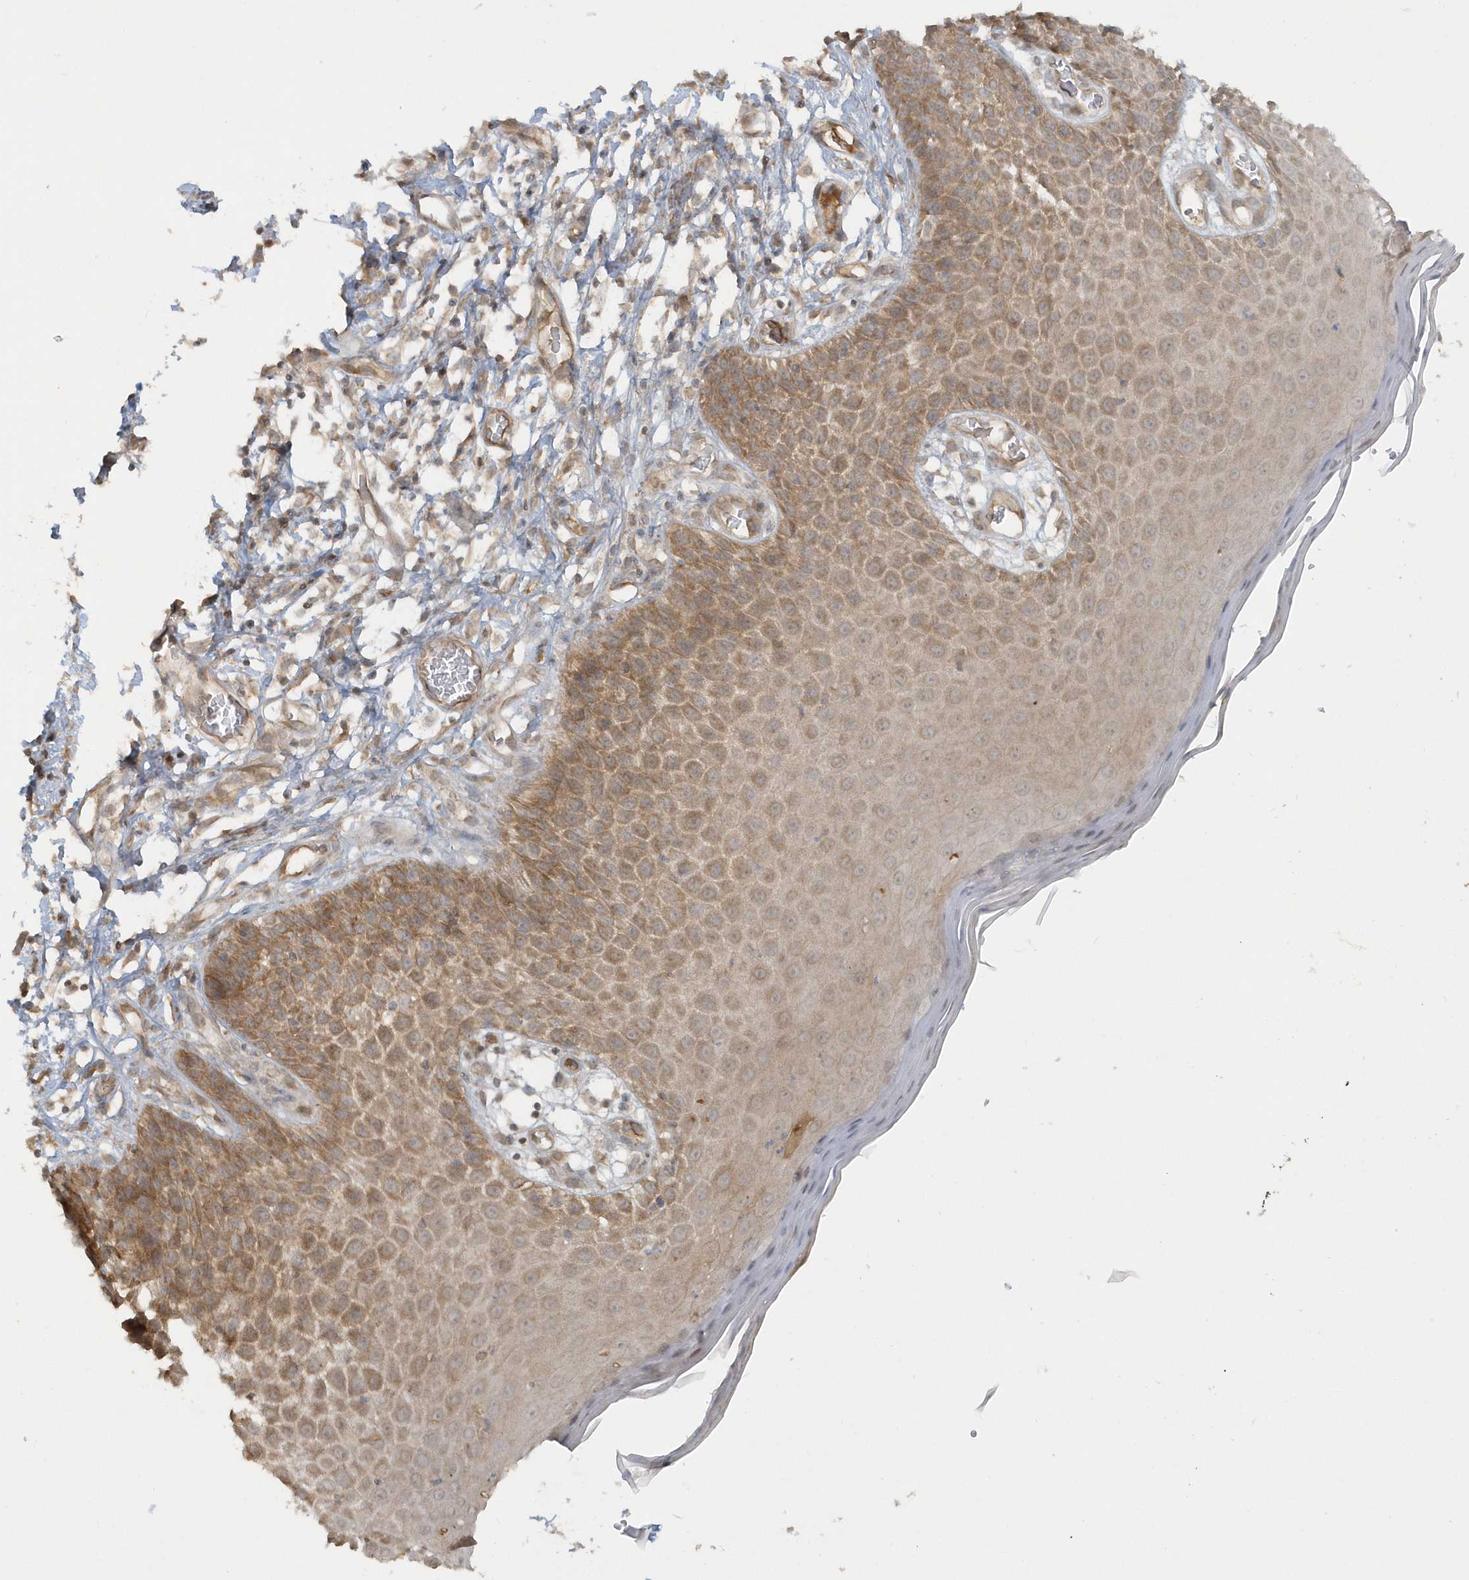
{"staining": {"intensity": "moderate", "quantity": ">75%", "location": "cytoplasmic/membranous"}, "tissue": "skin", "cell_type": "Epidermal cells", "image_type": "normal", "snomed": [{"axis": "morphology", "description": "Normal tissue, NOS"}, {"axis": "topography", "description": "Vulva"}], "caption": "Protein staining reveals moderate cytoplasmic/membranous expression in approximately >75% of epidermal cells in unremarkable skin.", "gene": "STIM2", "patient": {"sex": "female", "age": 68}}